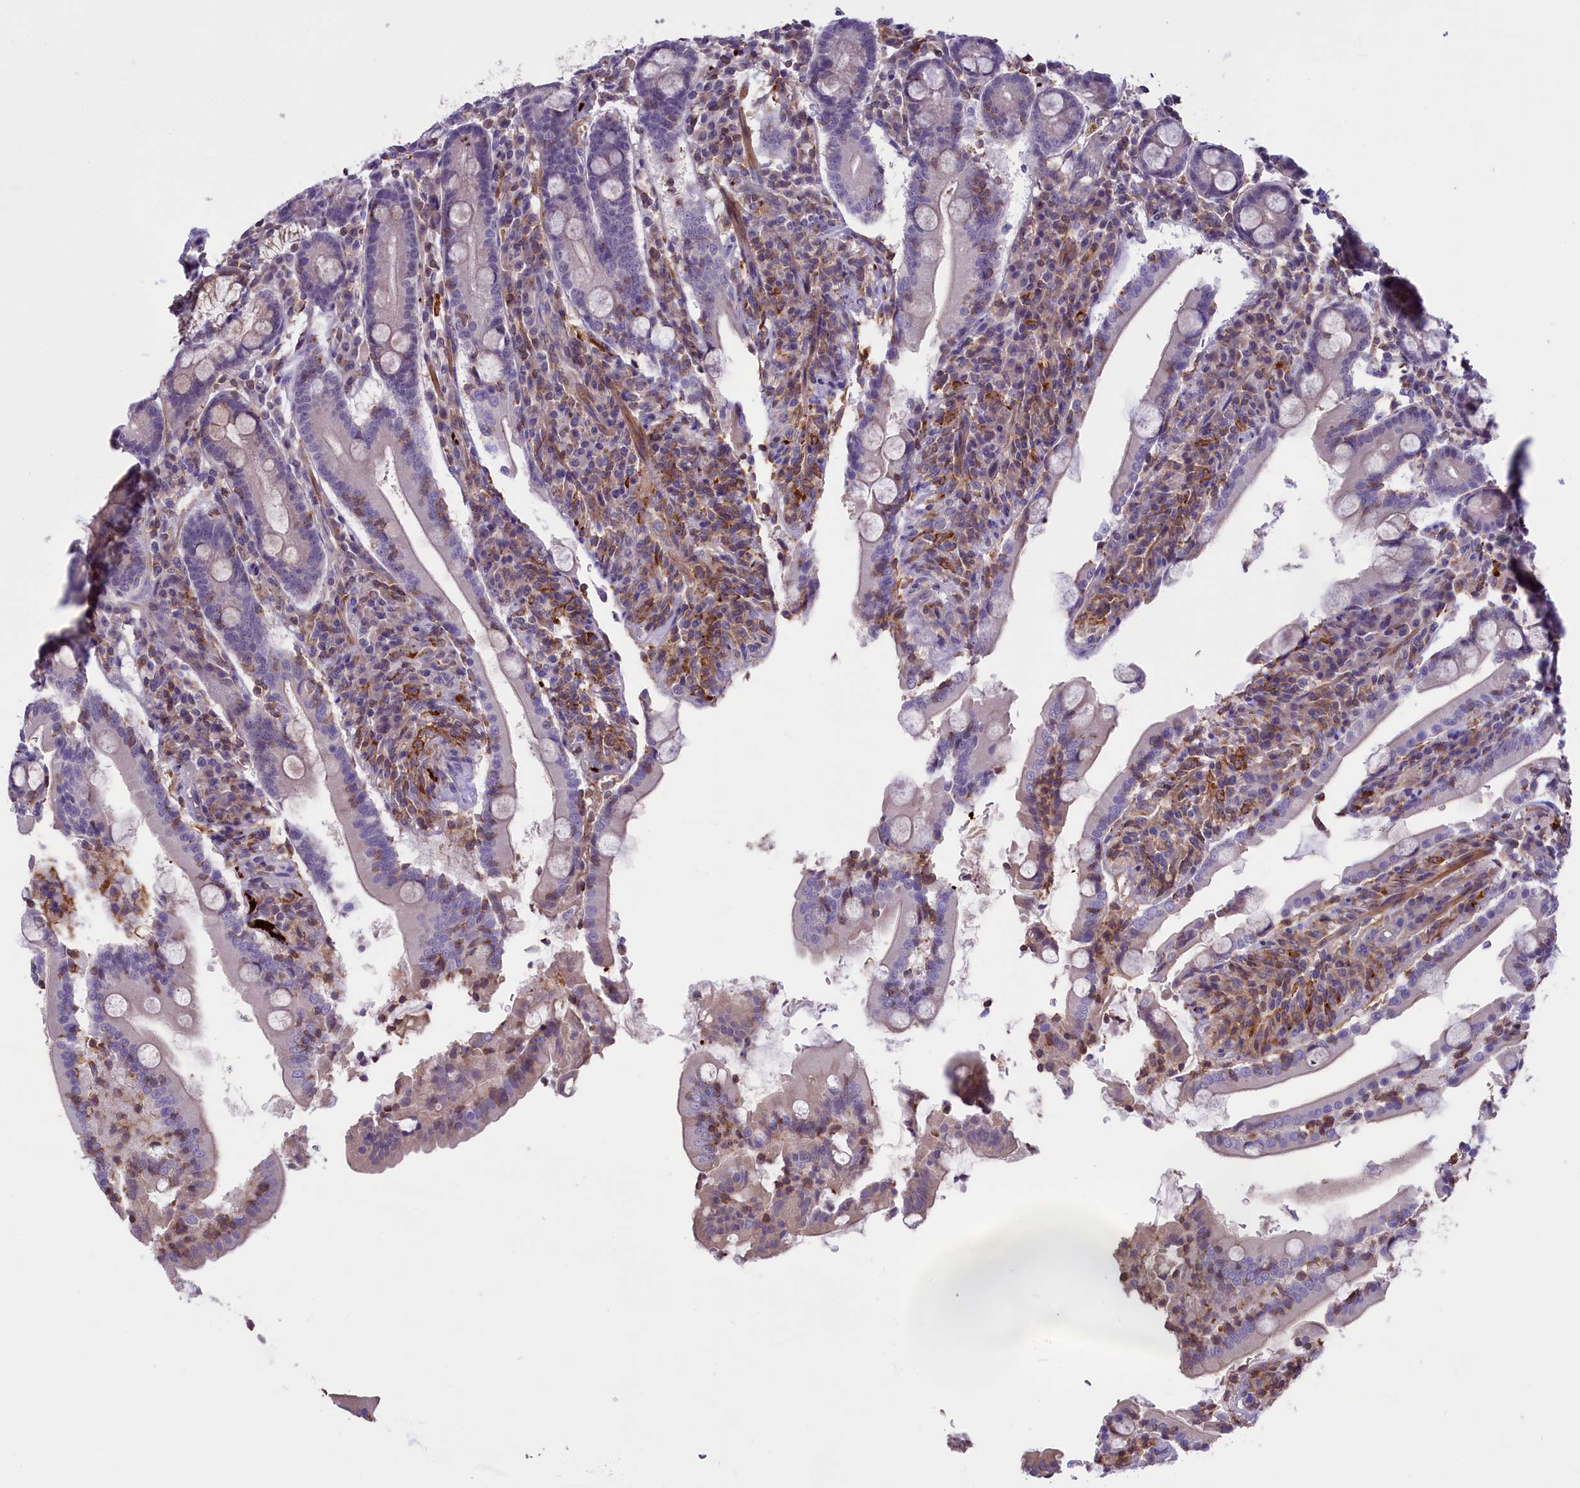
{"staining": {"intensity": "negative", "quantity": "none", "location": "none"}, "tissue": "duodenum", "cell_type": "Glandular cells", "image_type": "normal", "snomed": [{"axis": "morphology", "description": "Normal tissue, NOS"}, {"axis": "topography", "description": "Duodenum"}], "caption": "IHC image of unremarkable duodenum stained for a protein (brown), which displays no positivity in glandular cells.", "gene": "HEATR3", "patient": {"sex": "male", "age": 35}}